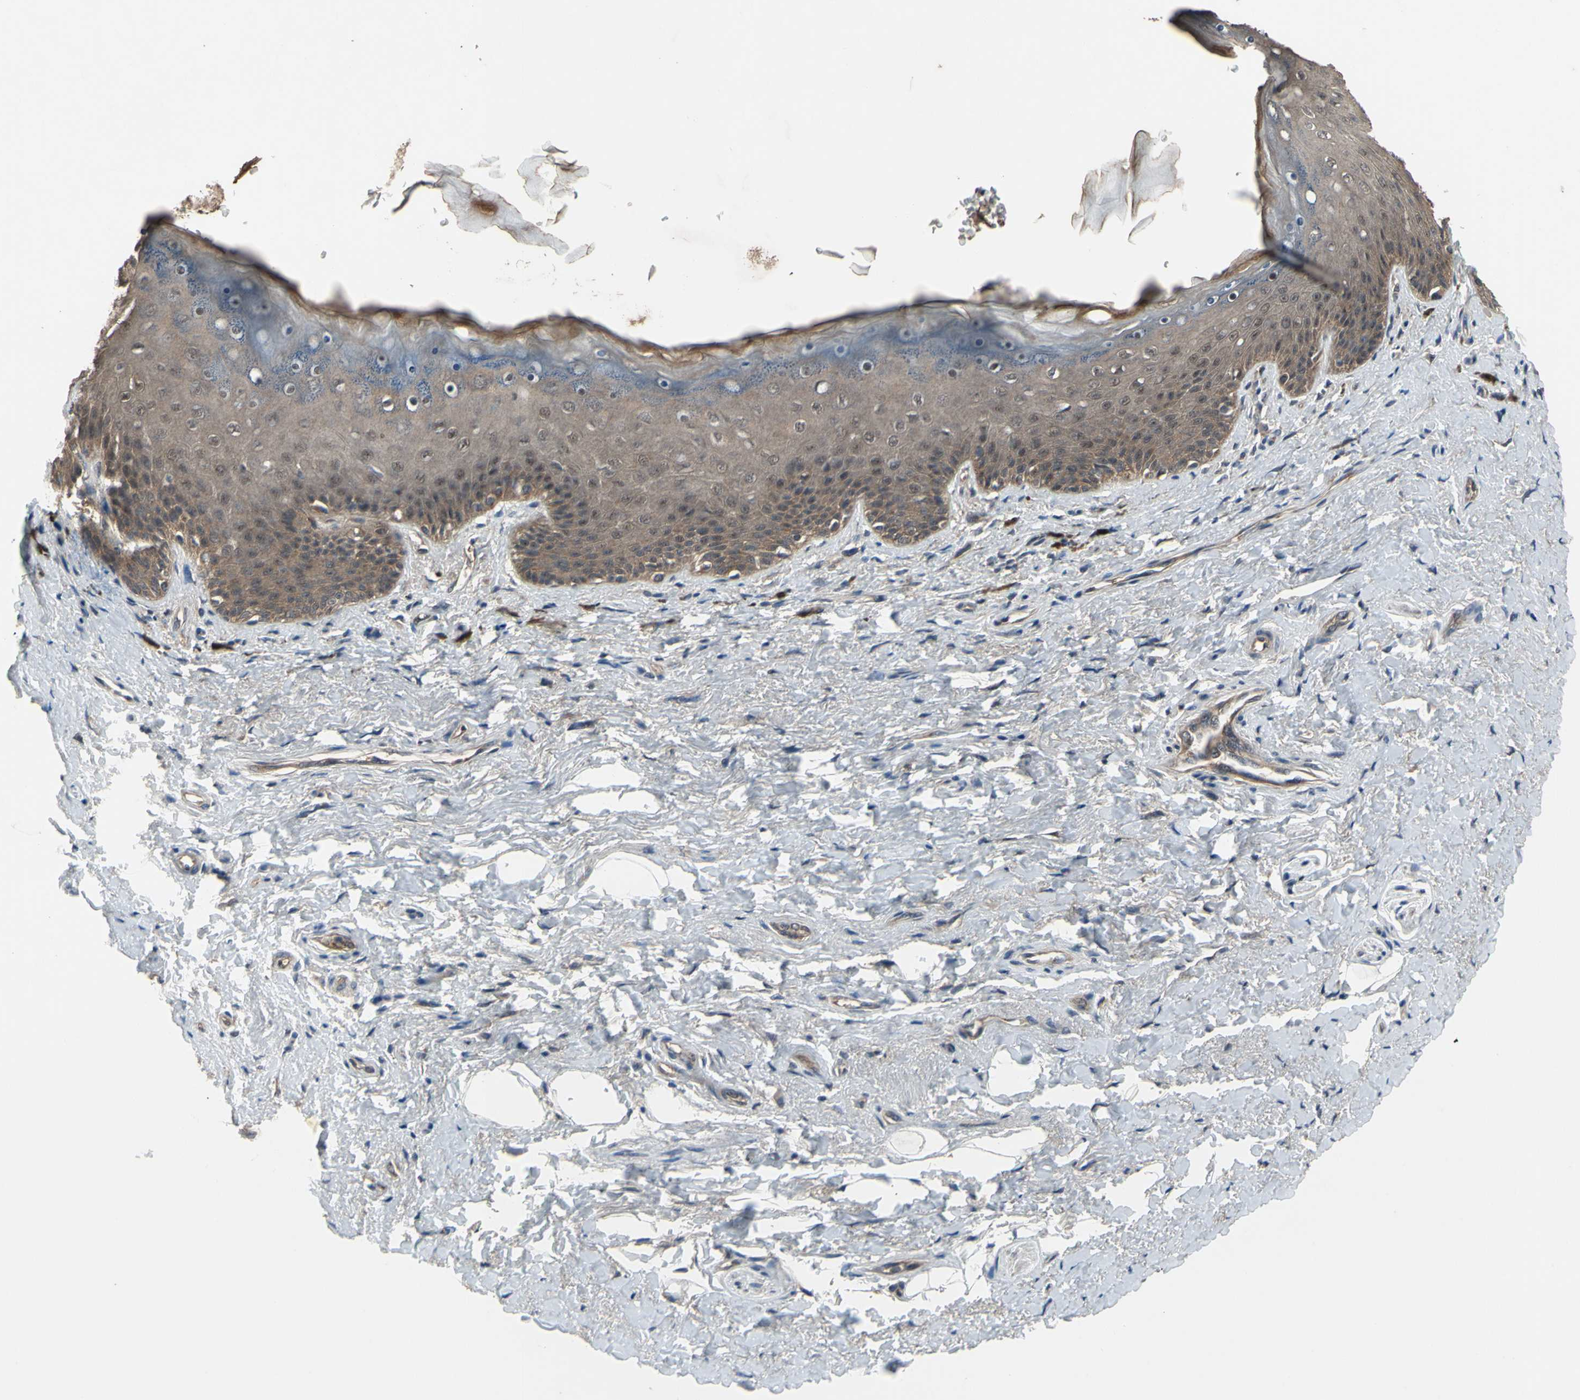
{"staining": {"intensity": "moderate", "quantity": ">75%", "location": "cytoplasmic/membranous"}, "tissue": "skin", "cell_type": "Epidermal cells", "image_type": "normal", "snomed": [{"axis": "morphology", "description": "Normal tissue, NOS"}, {"axis": "topography", "description": "Anal"}], "caption": "IHC of normal skin demonstrates medium levels of moderate cytoplasmic/membranous expression in approximately >75% of epidermal cells.", "gene": "TRDMT1", "patient": {"sex": "female", "age": 46}}